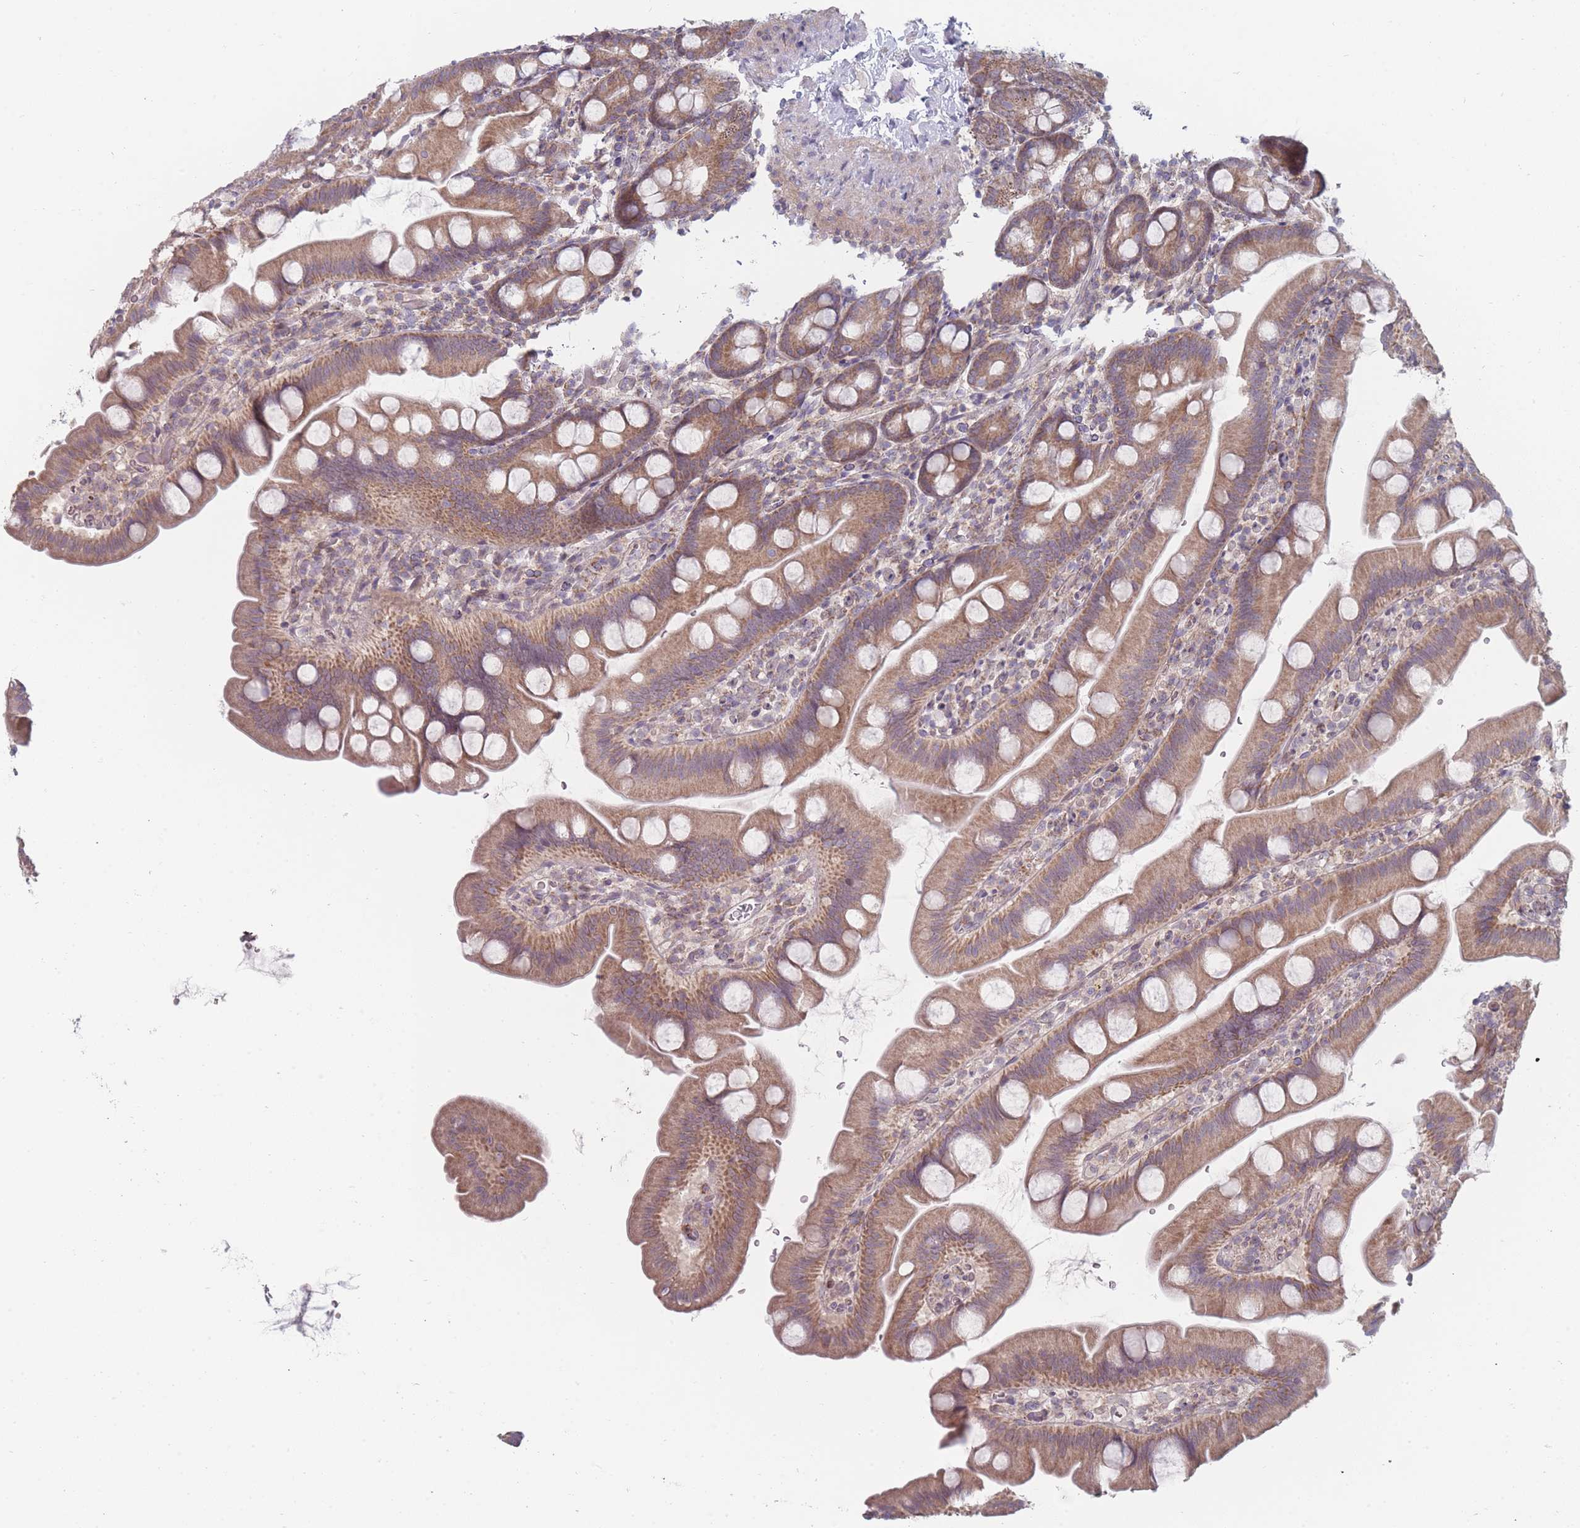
{"staining": {"intensity": "moderate", "quantity": ">75%", "location": "cytoplasmic/membranous"}, "tissue": "small intestine", "cell_type": "Glandular cells", "image_type": "normal", "snomed": [{"axis": "morphology", "description": "Normal tissue, NOS"}, {"axis": "topography", "description": "Small intestine"}], "caption": "The micrograph shows a brown stain indicating the presence of a protein in the cytoplasmic/membranous of glandular cells in small intestine. (IHC, brightfield microscopy, high magnification).", "gene": "PCDH12", "patient": {"sex": "female", "age": 68}}